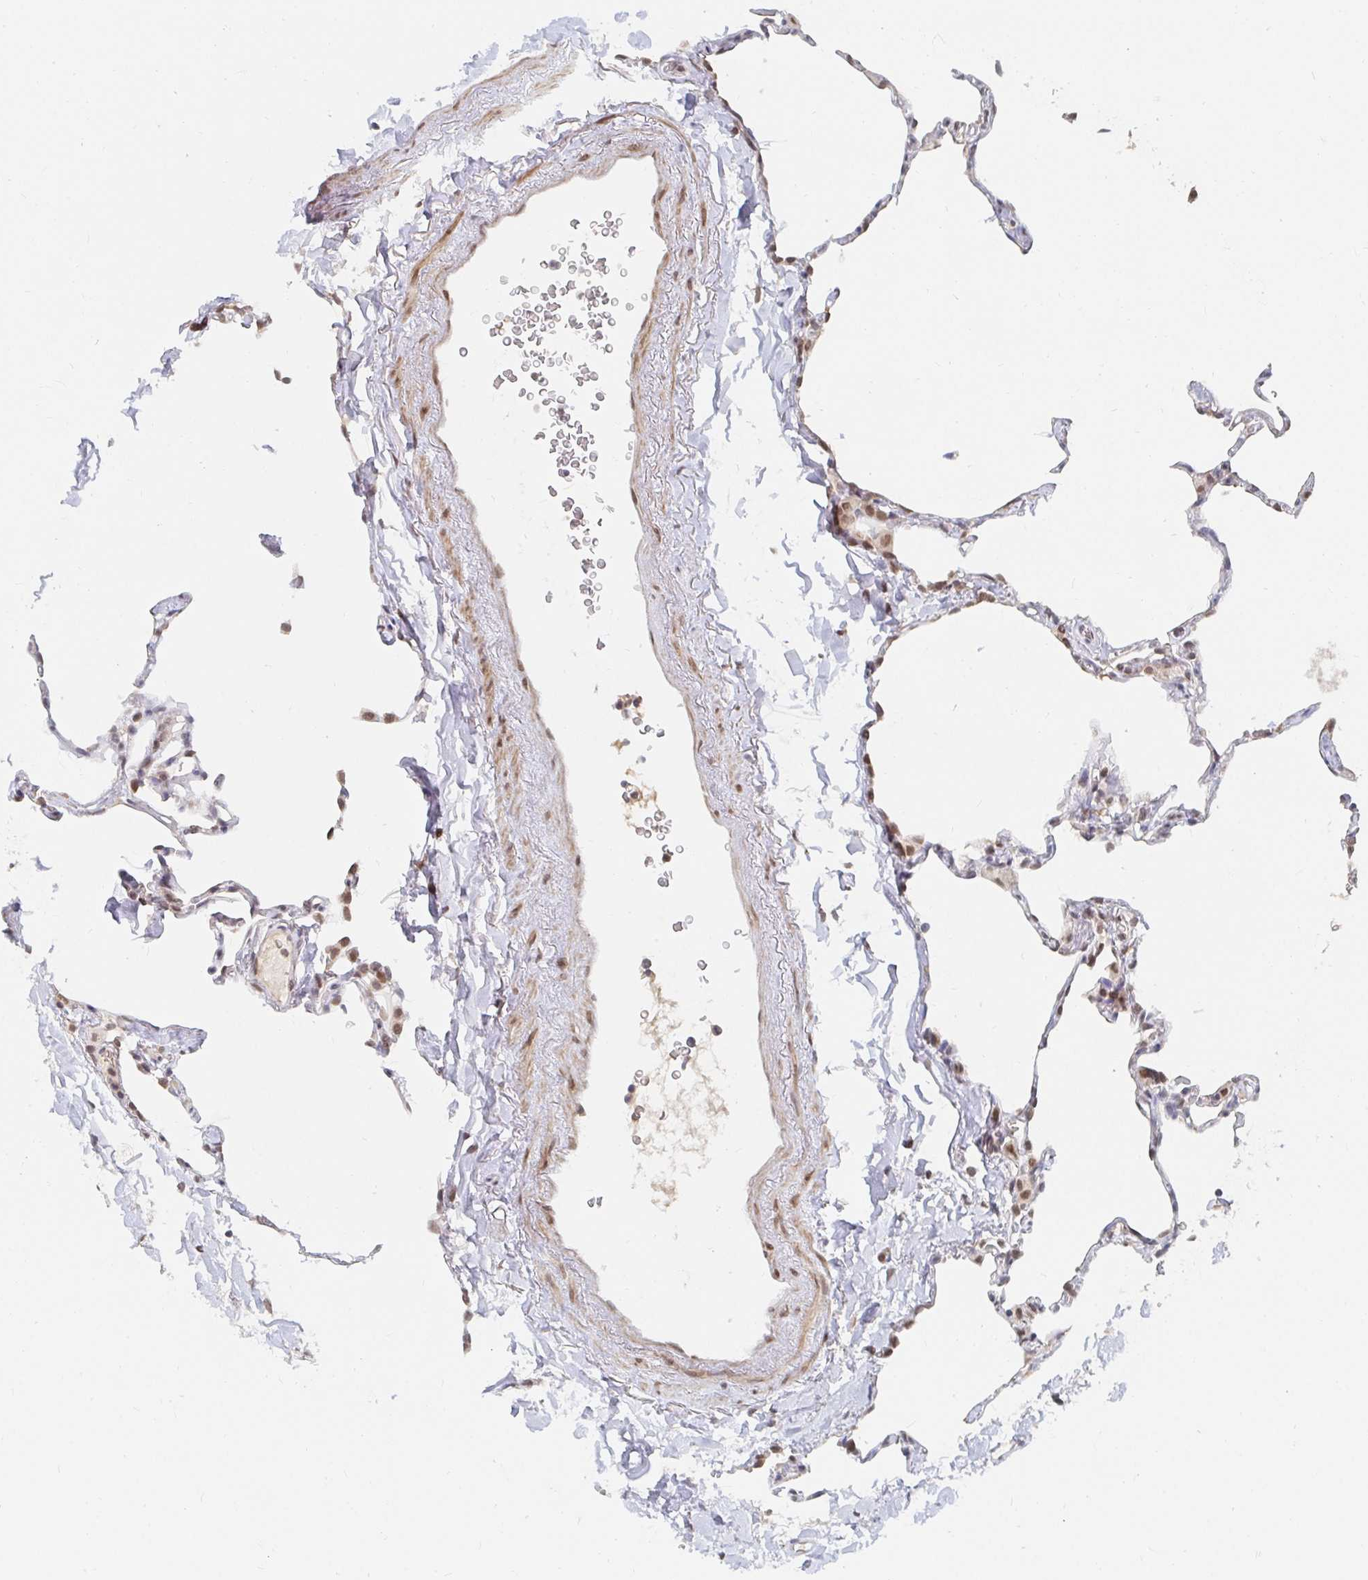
{"staining": {"intensity": "moderate", "quantity": "<25%", "location": "nuclear"}, "tissue": "lung", "cell_type": "Alveolar cells", "image_type": "normal", "snomed": [{"axis": "morphology", "description": "Normal tissue, NOS"}, {"axis": "topography", "description": "Lung"}], "caption": "Protein analysis of benign lung shows moderate nuclear staining in approximately <25% of alveolar cells. Immunohistochemistry (ihc) stains the protein in brown and the nuclei are stained blue.", "gene": "CHD2", "patient": {"sex": "male", "age": 65}}